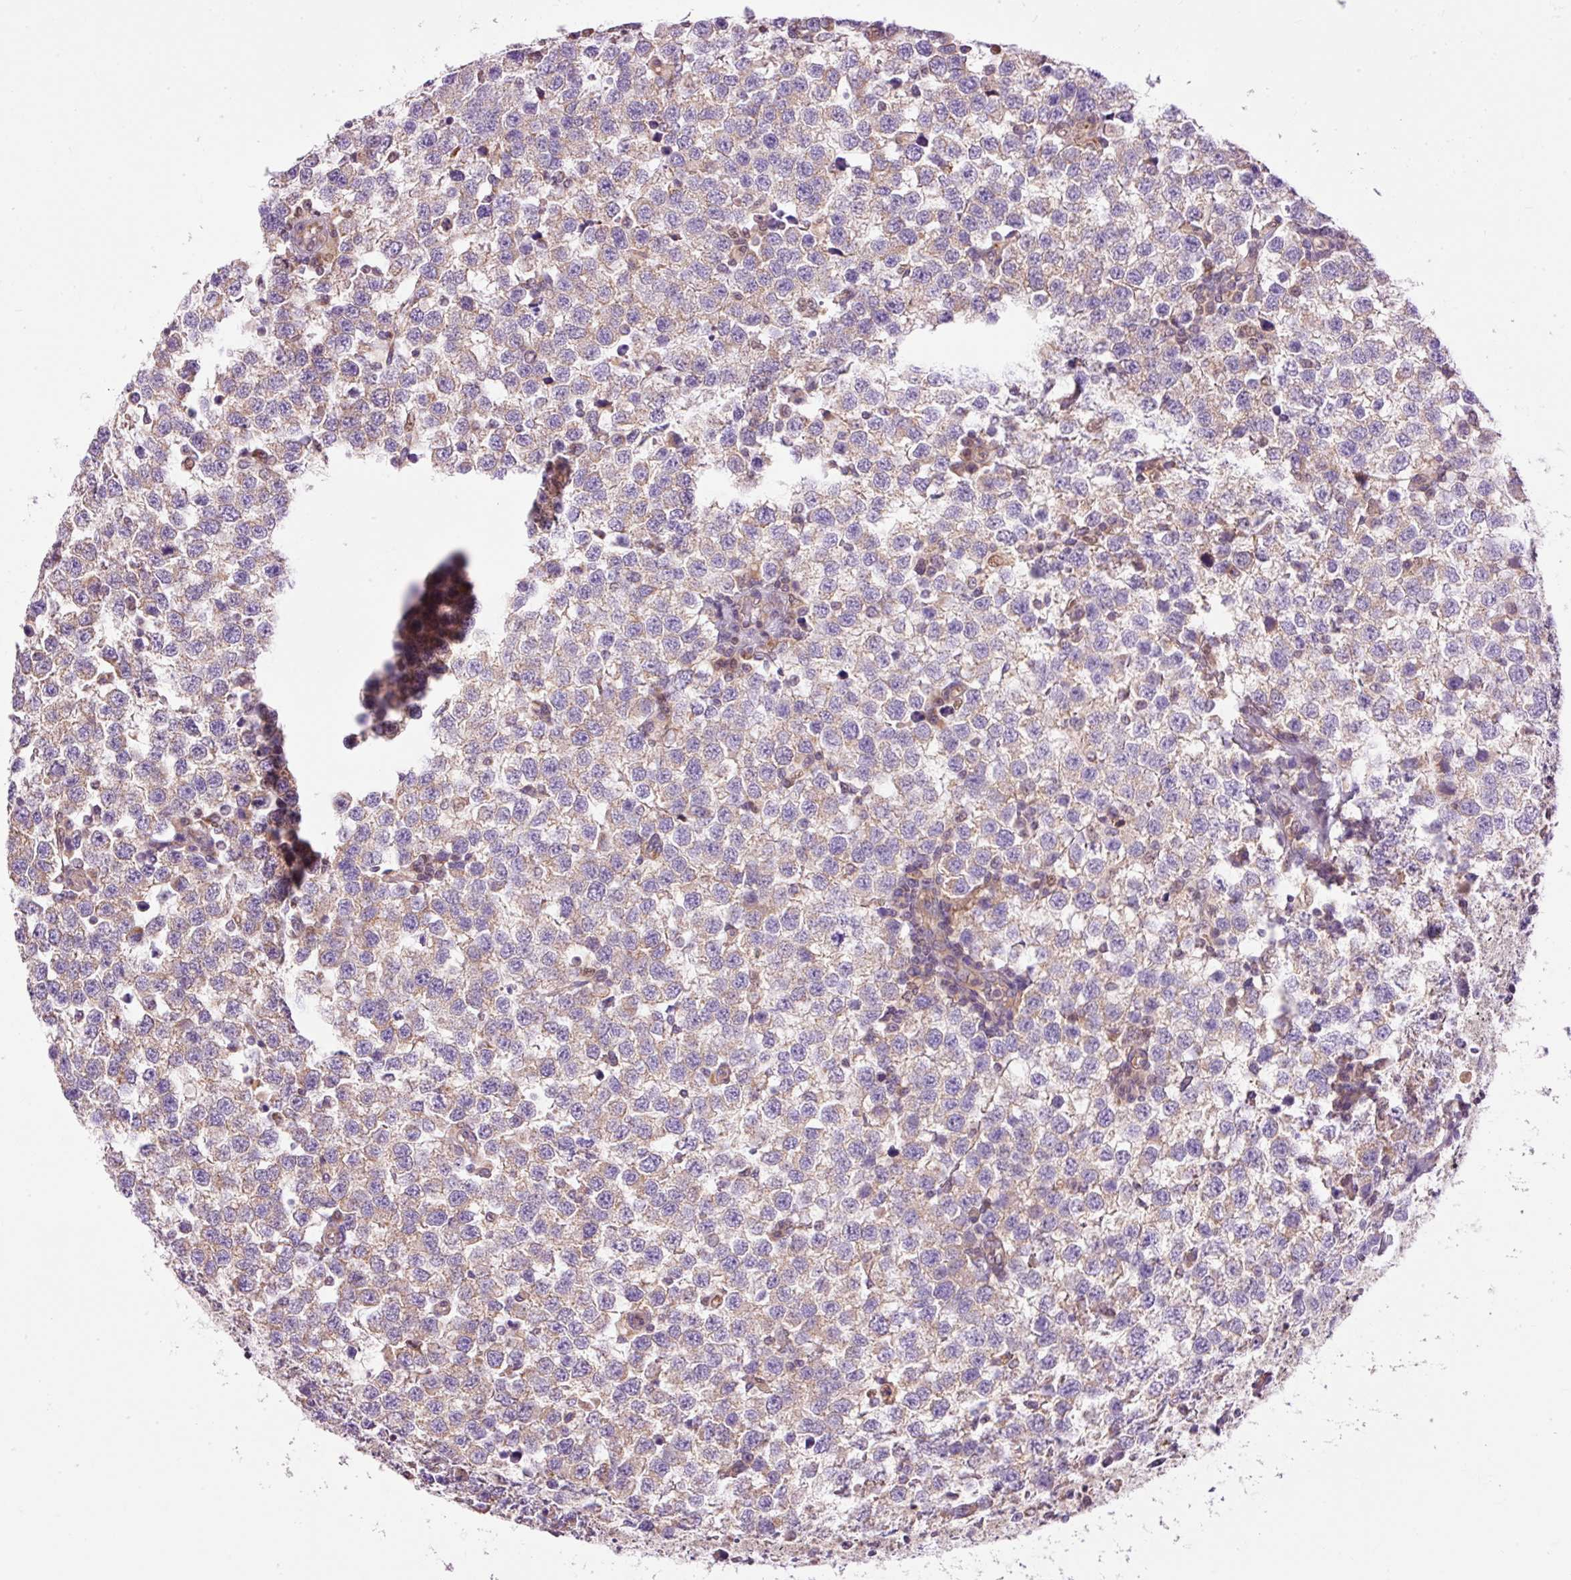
{"staining": {"intensity": "weak", "quantity": "25%-75%", "location": "cytoplasmic/membranous"}, "tissue": "testis cancer", "cell_type": "Tumor cells", "image_type": "cancer", "snomed": [{"axis": "morphology", "description": "Seminoma, NOS"}, {"axis": "topography", "description": "Testis"}], "caption": "Tumor cells display low levels of weak cytoplasmic/membranous positivity in approximately 25%-75% of cells in testis seminoma.", "gene": "IMMT", "patient": {"sex": "male", "age": 34}}